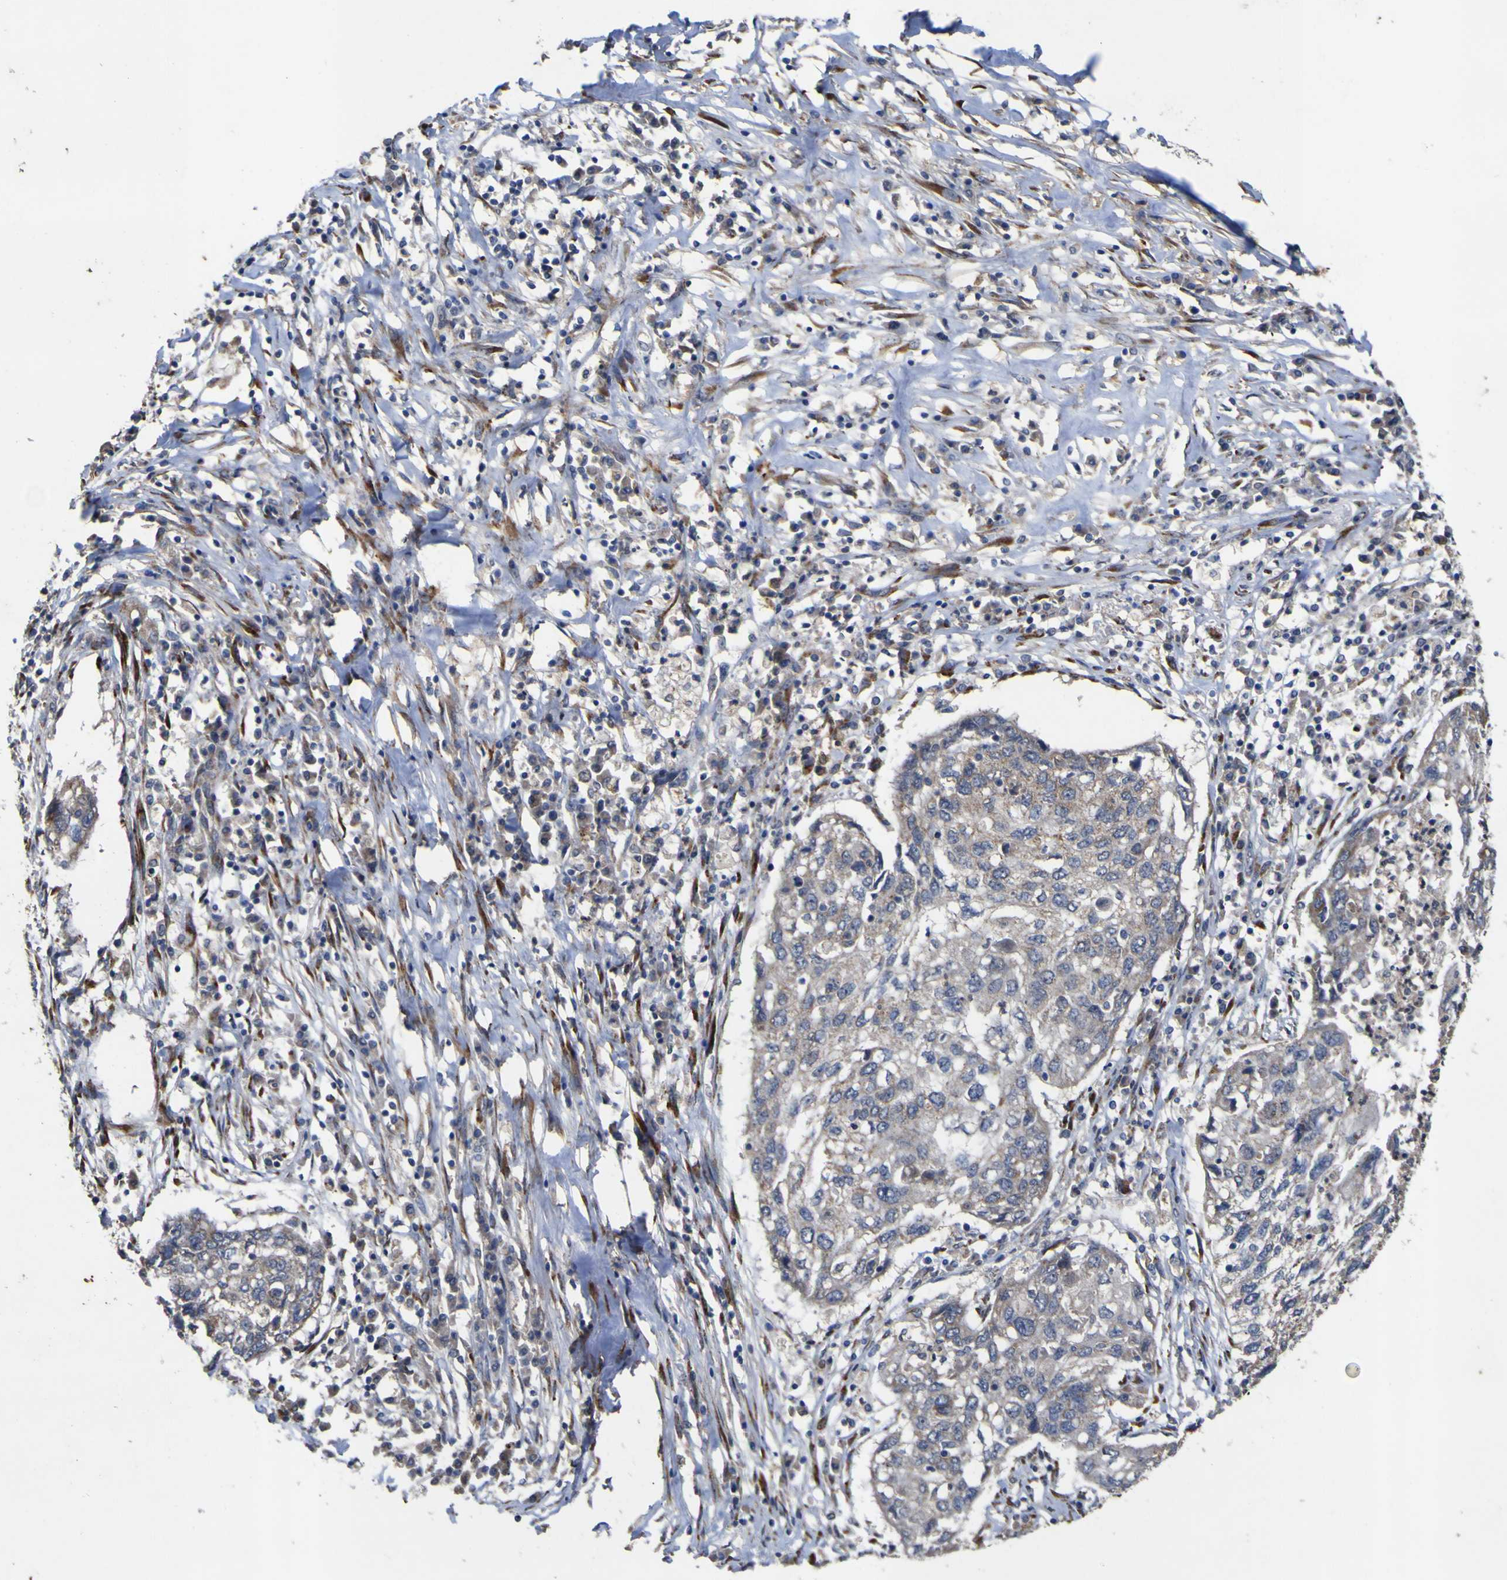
{"staining": {"intensity": "weak", "quantity": ">75%", "location": "cytoplasmic/membranous"}, "tissue": "lung cancer", "cell_type": "Tumor cells", "image_type": "cancer", "snomed": [{"axis": "morphology", "description": "Squamous cell carcinoma, NOS"}, {"axis": "topography", "description": "Lung"}], "caption": "Human lung squamous cell carcinoma stained with a brown dye shows weak cytoplasmic/membranous positive positivity in about >75% of tumor cells.", "gene": "IRAK2", "patient": {"sex": "female", "age": 63}}